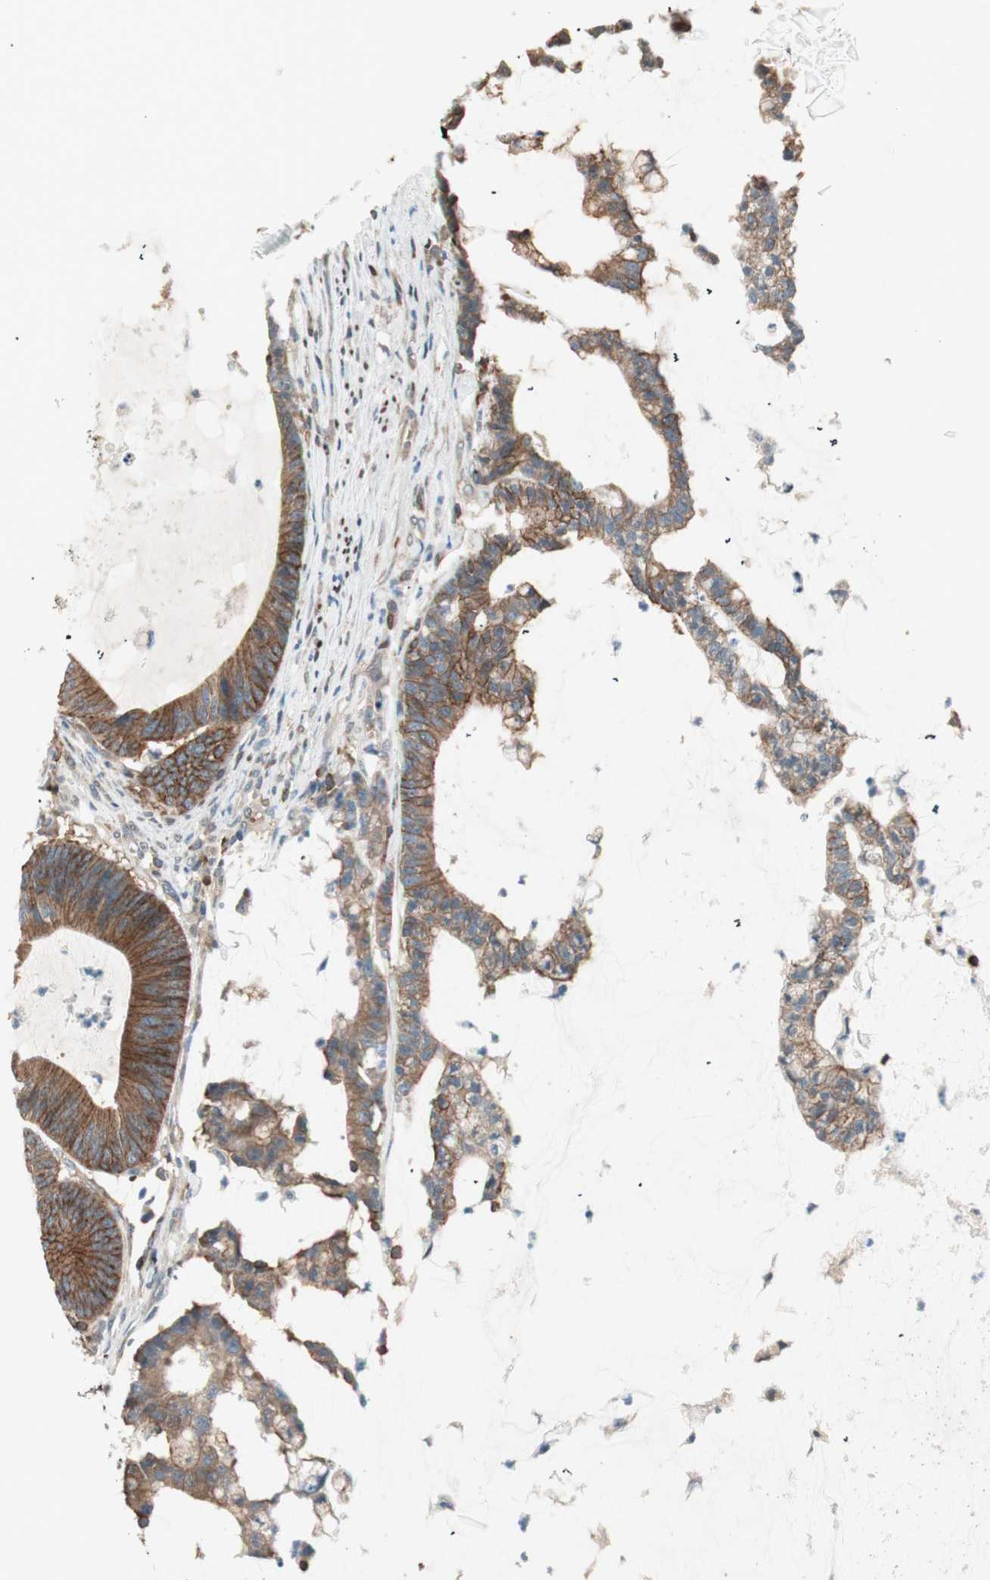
{"staining": {"intensity": "strong", "quantity": ">75%", "location": "cytoplasmic/membranous"}, "tissue": "colorectal cancer", "cell_type": "Tumor cells", "image_type": "cancer", "snomed": [{"axis": "morphology", "description": "Adenocarcinoma, NOS"}, {"axis": "topography", "description": "Colon"}], "caption": "Immunohistochemistry (DAB (3,3'-diaminobenzidine)) staining of colorectal cancer displays strong cytoplasmic/membranous protein expression in about >75% of tumor cells. Ihc stains the protein of interest in brown and the nuclei are stained blue.", "gene": "BIN1", "patient": {"sex": "female", "age": 84}}